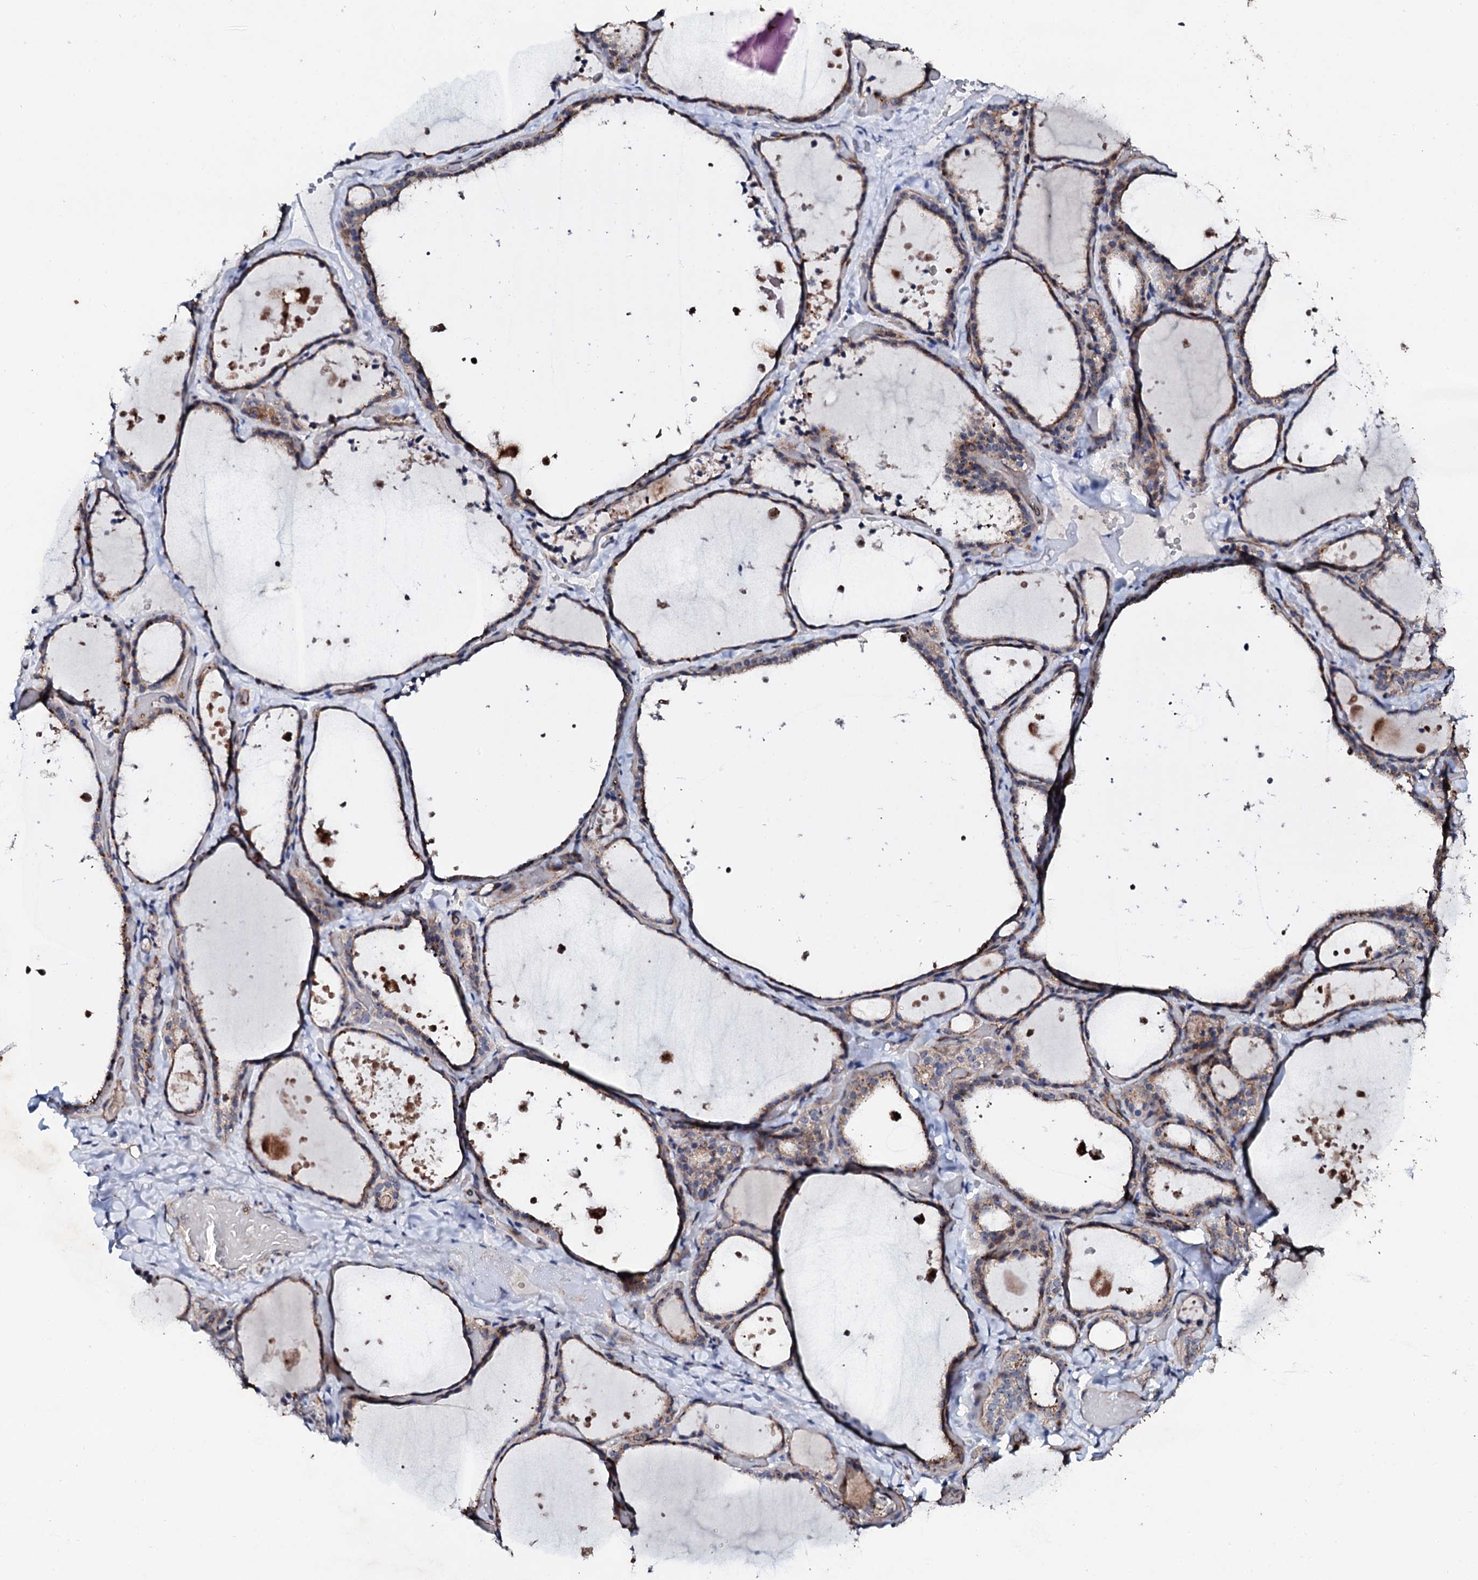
{"staining": {"intensity": "moderate", "quantity": "25%-75%", "location": "cytoplasmic/membranous"}, "tissue": "thyroid gland", "cell_type": "Glandular cells", "image_type": "normal", "snomed": [{"axis": "morphology", "description": "Normal tissue, NOS"}, {"axis": "topography", "description": "Thyroid gland"}], "caption": "Immunohistochemistry of benign human thyroid gland shows medium levels of moderate cytoplasmic/membranous positivity in approximately 25%-75% of glandular cells. Nuclei are stained in blue.", "gene": "GTPBP4", "patient": {"sex": "female", "age": 44}}